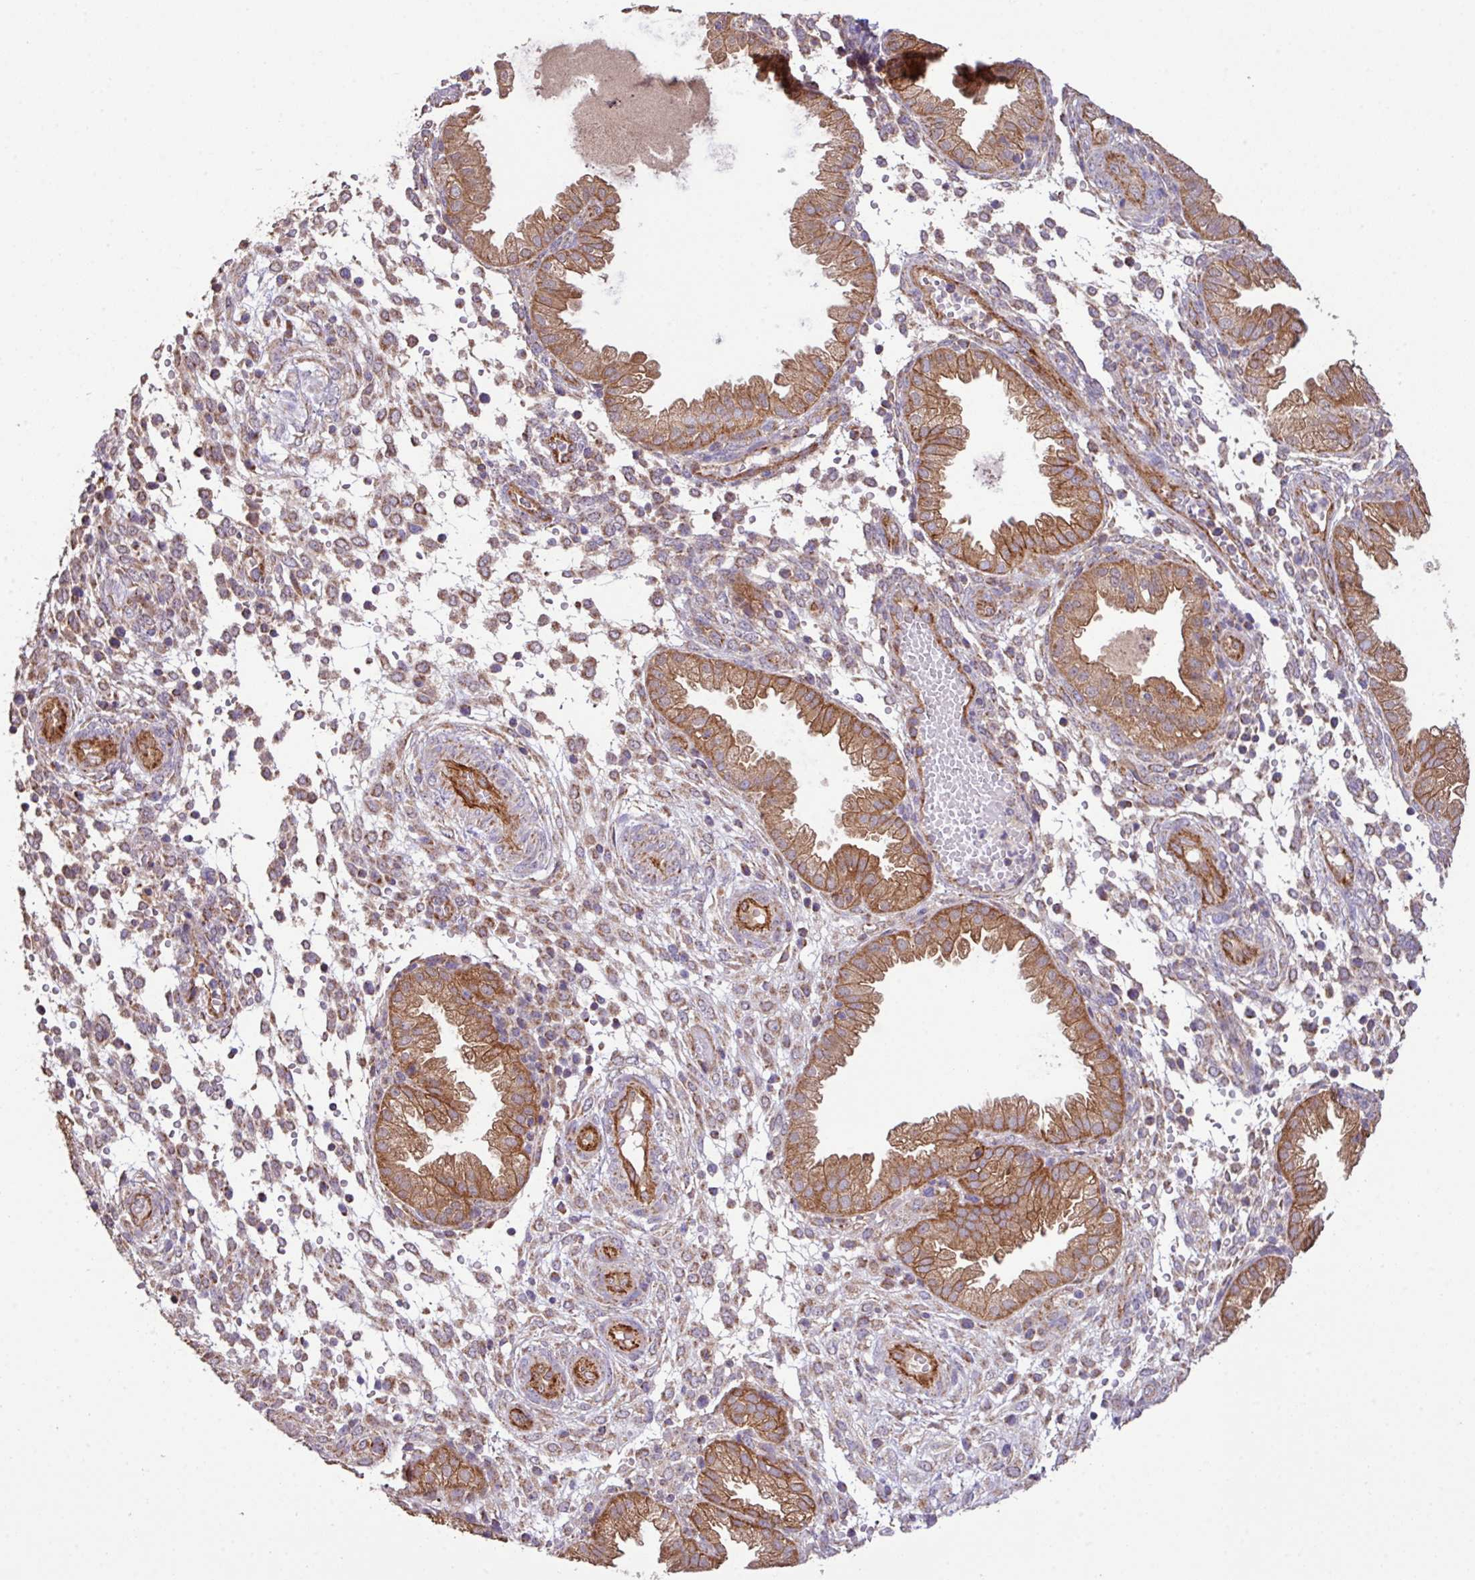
{"staining": {"intensity": "moderate", "quantity": "25%-75%", "location": "cytoplasmic/membranous"}, "tissue": "endometrium", "cell_type": "Cells in endometrial stroma", "image_type": "normal", "snomed": [{"axis": "morphology", "description": "Normal tissue, NOS"}, {"axis": "topography", "description": "Endometrium"}], "caption": "Moderate cytoplasmic/membranous staining is seen in approximately 25%-75% of cells in endometrial stroma in unremarkable endometrium. The staining is performed using DAB brown chromogen to label protein expression. The nuclei are counter-stained blue using hematoxylin.", "gene": "LRRC53", "patient": {"sex": "female", "age": 33}}